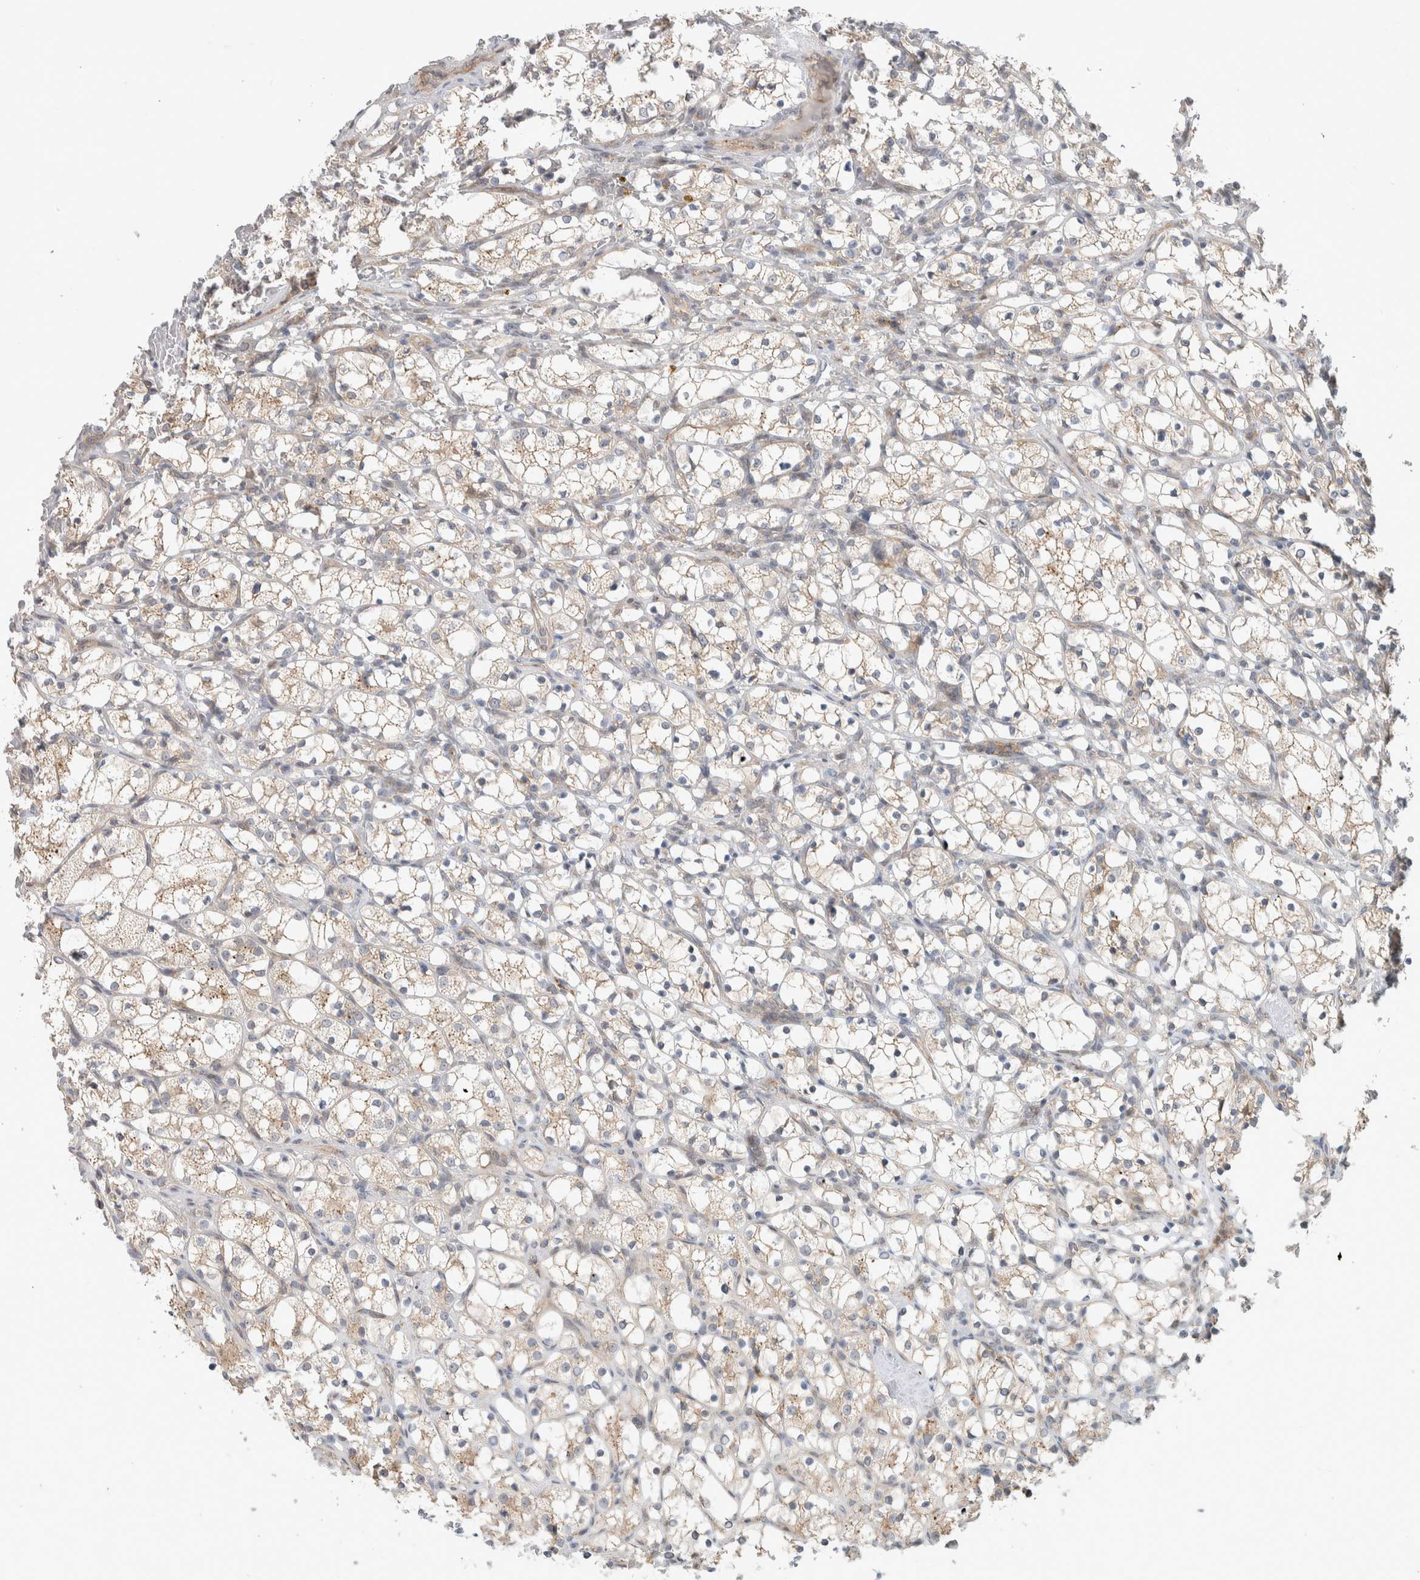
{"staining": {"intensity": "weak", "quantity": "<25%", "location": "cytoplasmic/membranous"}, "tissue": "renal cancer", "cell_type": "Tumor cells", "image_type": "cancer", "snomed": [{"axis": "morphology", "description": "Adenocarcinoma, NOS"}, {"axis": "topography", "description": "Kidney"}], "caption": "This photomicrograph is of adenocarcinoma (renal) stained with immunohistochemistry to label a protein in brown with the nuclei are counter-stained blue. There is no positivity in tumor cells.", "gene": "DEPTOR", "patient": {"sex": "female", "age": 69}}